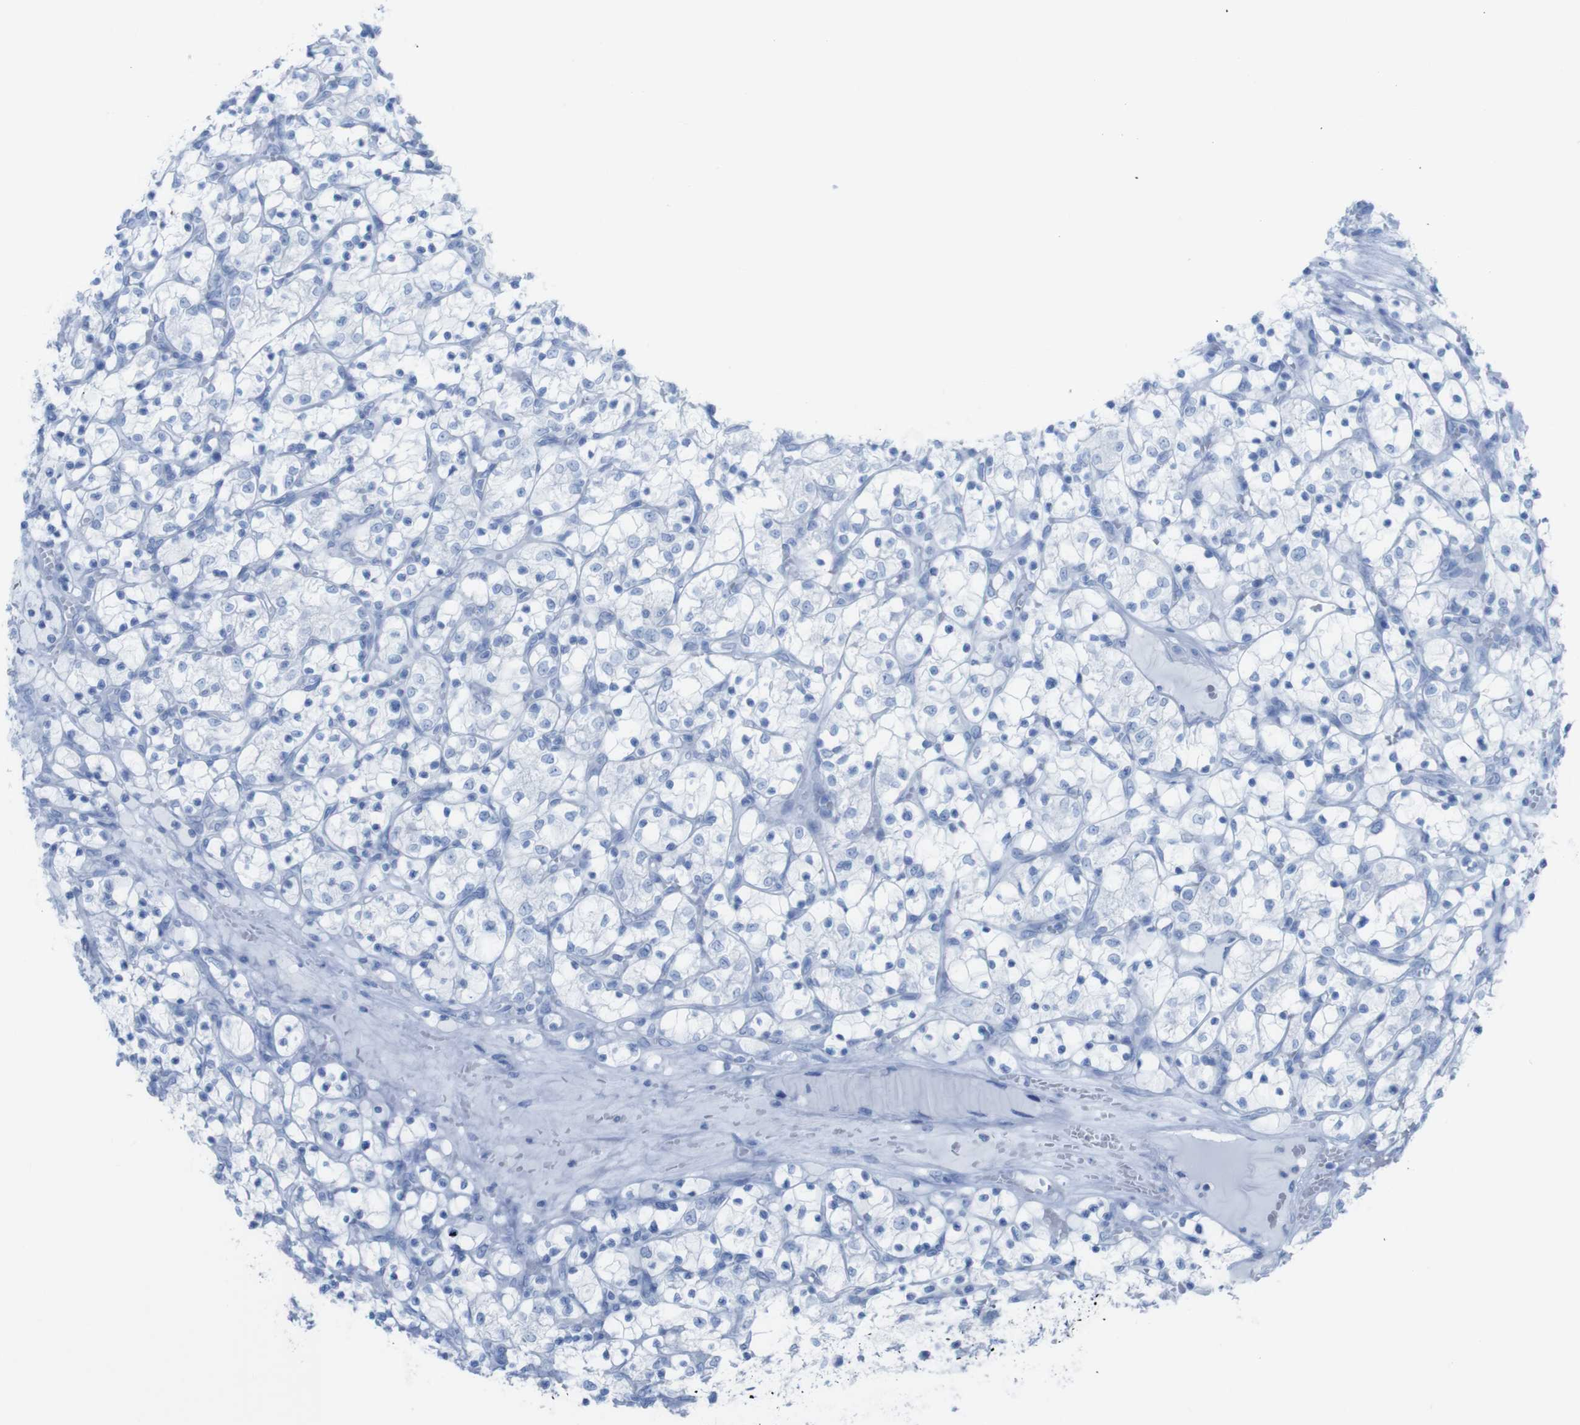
{"staining": {"intensity": "negative", "quantity": "none", "location": "none"}, "tissue": "renal cancer", "cell_type": "Tumor cells", "image_type": "cancer", "snomed": [{"axis": "morphology", "description": "Adenocarcinoma, NOS"}, {"axis": "topography", "description": "Kidney"}], "caption": "A photomicrograph of human adenocarcinoma (renal) is negative for staining in tumor cells.", "gene": "MYH7", "patient": {"sex": "female", "age": 69}}